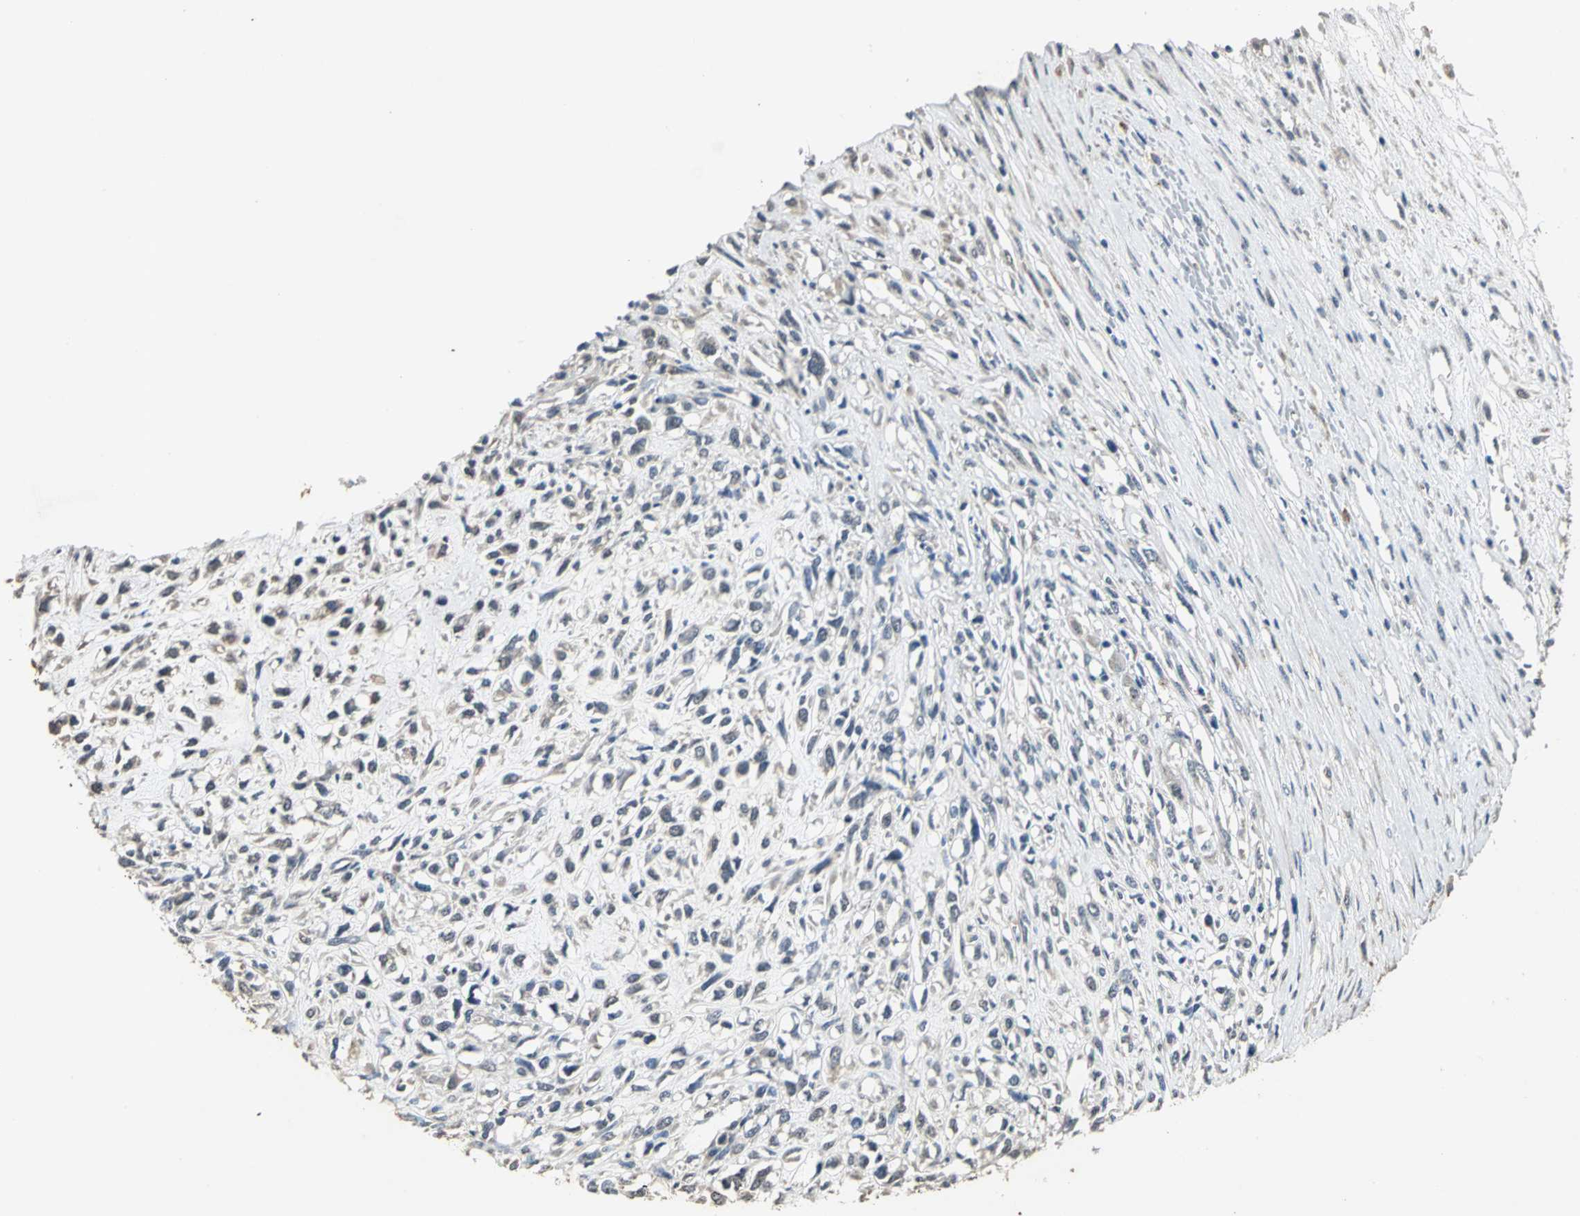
{"staining": {"intensity": "weak", "quantity": "25%-75%", "location": "cytoplasmic/membranous"}, "tissue": "head and neck cancer", "cell_type": "Tumor cells", "image_type": "cancer", "snomed": [{"axis": "morphology", "description": "Necrosis, NOS"}, {"axis": "morphology", "description": "Neoplasm, malignant, NOS"}, {"axis": "topography", "description": "Salivary gland"}, {"axis": "topography", "description": "Head-Neck"}], "caption": "Protein expression analysis of head and neck neoplasm (malignant) shows weak cytoplasmic/membranous staining in about 25%-75% of tumor cells. The protein is stained brown, and the nuclei are stained in blue (DAB IHC with brightfield microscopy, high magnification).", "gene": "OCLN", "patient": {"sex": "male", "age": 43}}